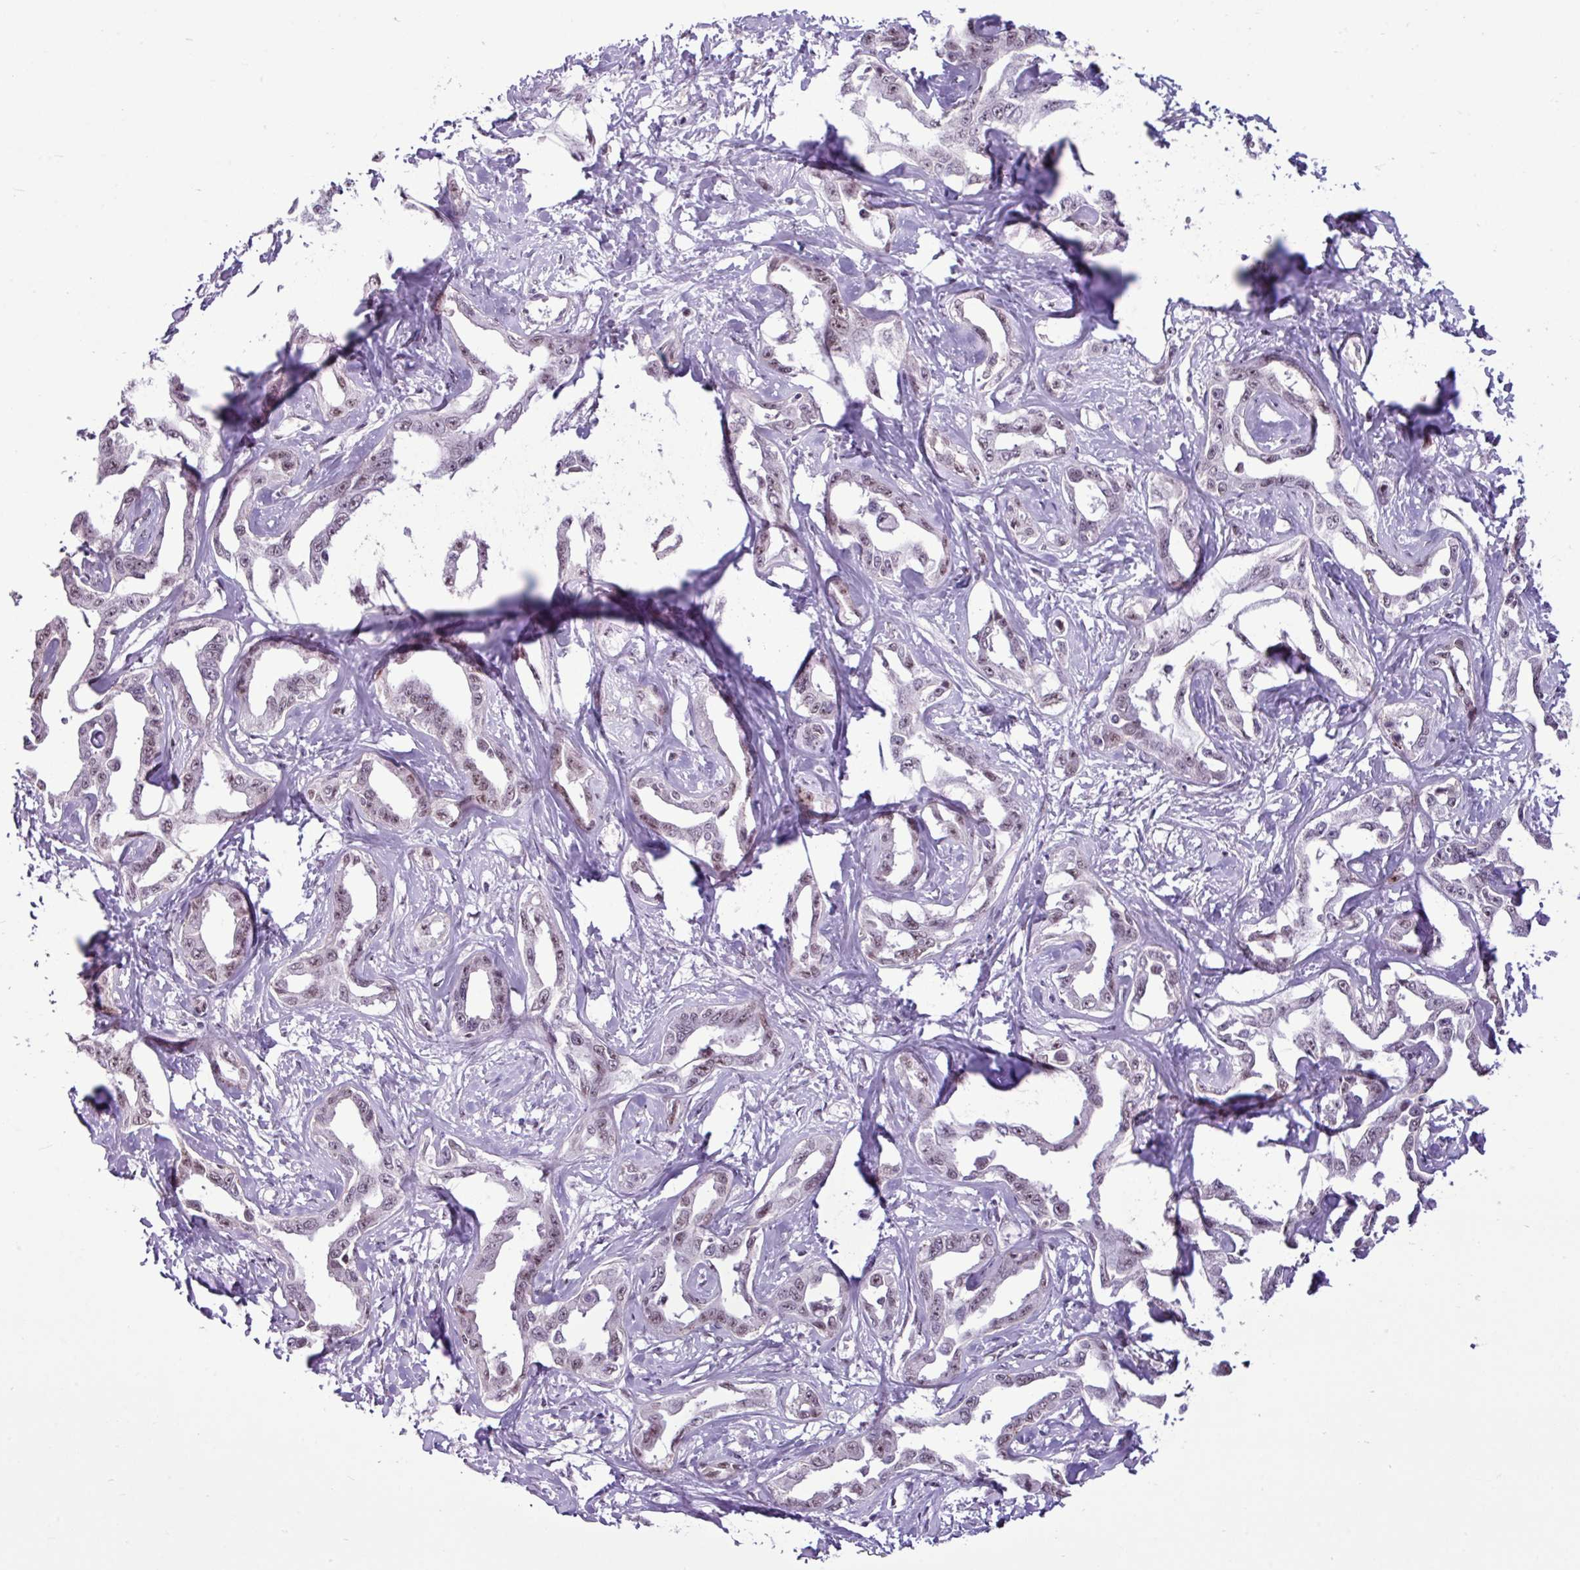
{"staining": {"intensity": "weak", "quantity": ">75%", "location": "nuclear"}, "tissue": "liver cancer", "cell_type": "Tumor cells", "image_type": "cancer", "snomed": [{"axis": "morphology", "description": "Cholangiocarcinoma"}, {"axis": "topography", "description": "Liver"}], "caption": "Immunohistochemical staining of cholangiocarcinoma (liver) exhibits low levels of weak nuclear expression in approximately >75% of tumor cells.", "gene": "UTP18", "patient": {"sex": "male", "age": 59}}